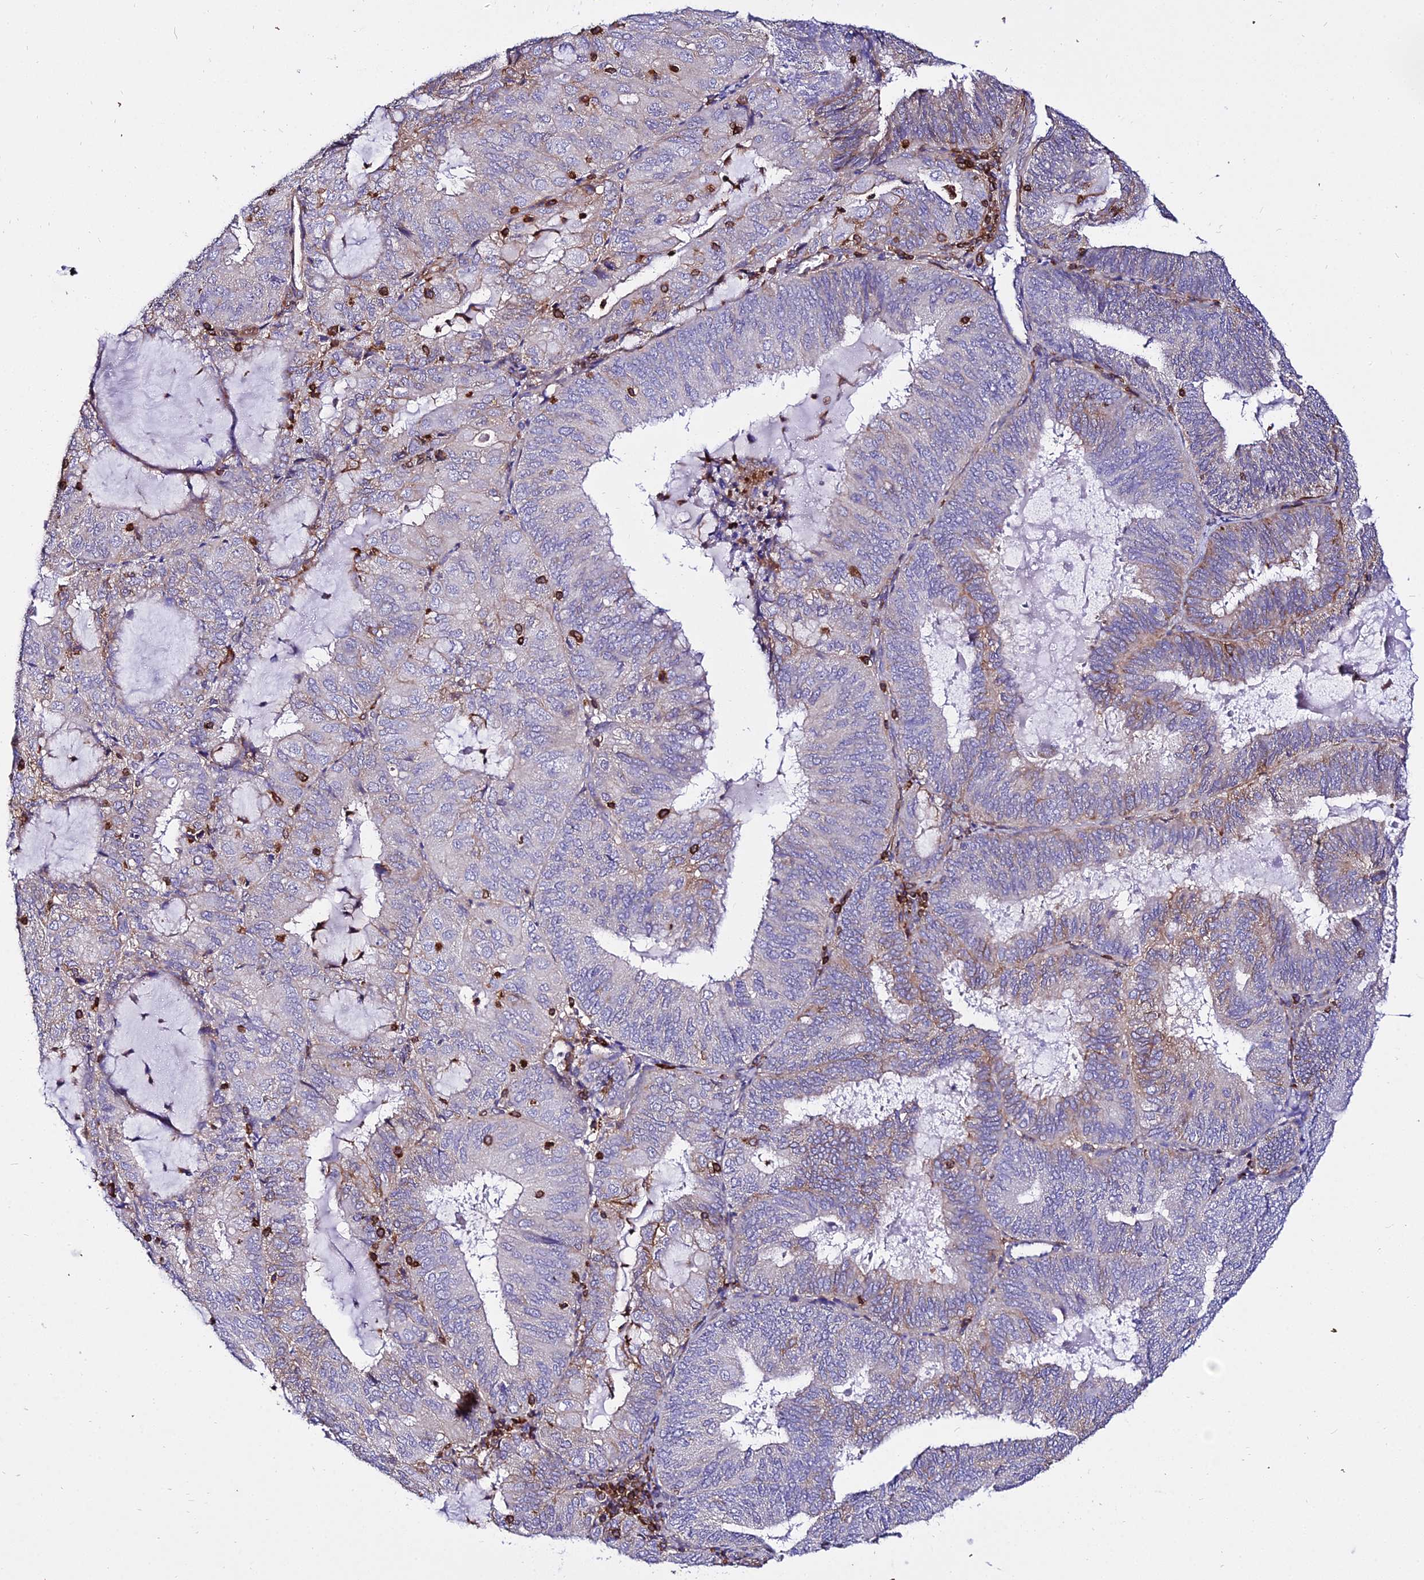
{"staining": {"intensity": "weak", "quantity": "25%-75%", "location": "cytoplasmic/membranous"}, "tissue": "endometrial cancer", "cell_type": "Tumor cells", "image_type": "cancer", "snomed": [{"axis": "morphology", "description": "Adenocarcinoma, NOS"}, {"axis": "topography", "description": "Endometrium"}], "caption": "Endometrial cancer (adenocarcinoma) stained with immunohistochemistry reveals weak cytoplasmic/membranous positivity in about 25%-75% of tumor cells. (DAB = brown stain, brightfield microscopy at high magnification).", "gene": "CSRP1", "patient": {"sex": "female", "age": 81}}